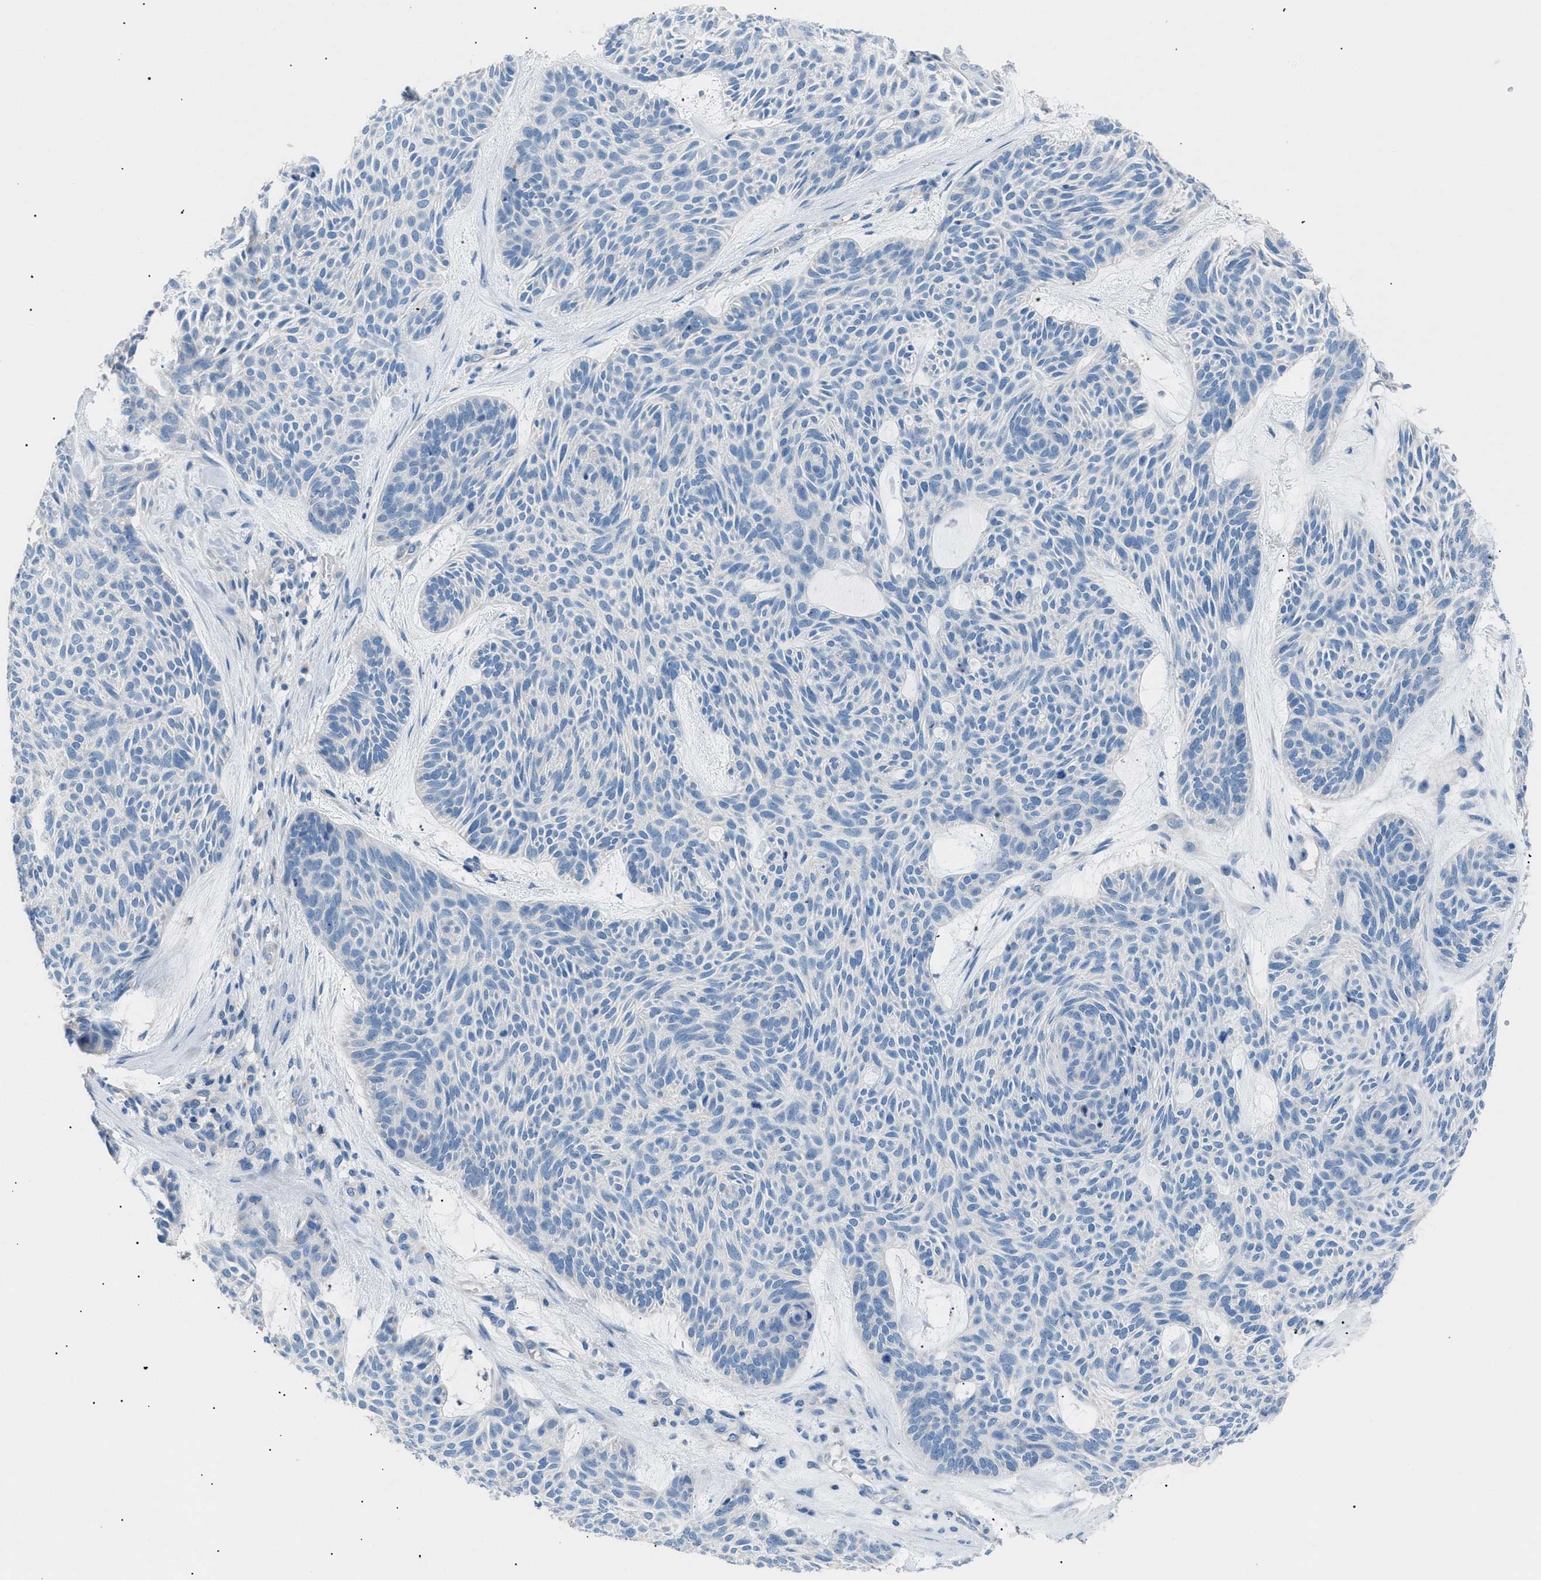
{"staining": {"intensity": "negative", "quantity": "none", "location": "none"}, "tissue": "skin cancer", "cell_type": "Tumor cells", "image_type": "cancer", "snomed": [{"axis": "morphology", "description": "Basal cell carcinoma"}, {"axis": "topography", "description": "Skin"}], "caption": "This is an immunohistochemistry image of human skin cancer. There is no expression in tumor cells.", "gene": "ILDR1", "patient": {"sex": "male", "age": 55}}